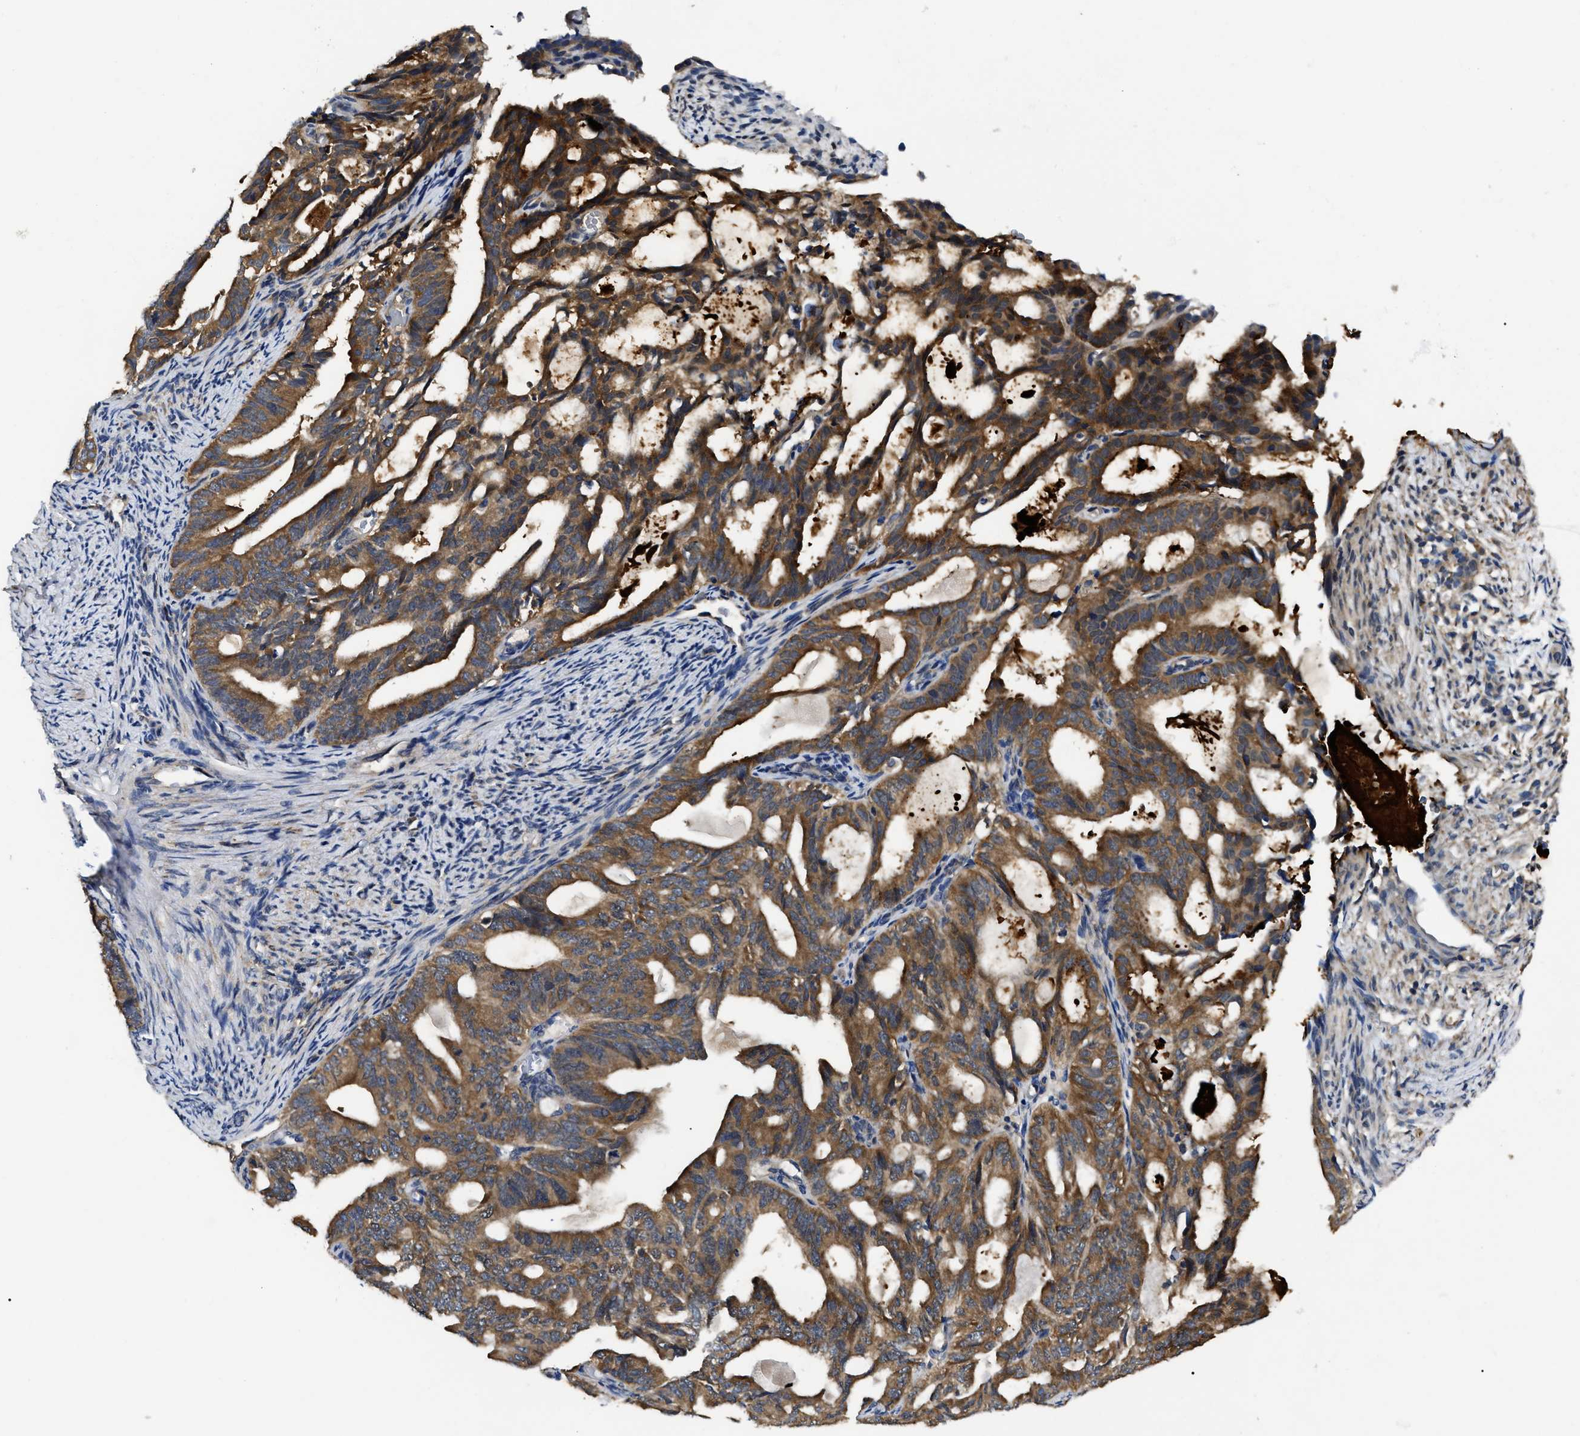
{"staining": {"intensity": "strong", "quantity": ">75%", "location": "cytoplasmic/membranous"}, "tissue": "endometrial cancer", "cell_type": "Tumor cells", "image_type": "cancer", "snomed": [{"axis": "morphology", "description": "Adenocarcinoma, NOS"}, {"axis": "topography", "description": "Endometrium"}], "caption": "A brown stain labels strong cytoplasmic/membranous positivity of a protein in endometrial adenocarcinoma tumor cells.", "gene": "GET4", "patient": {"sex": "female", "age": 58}}